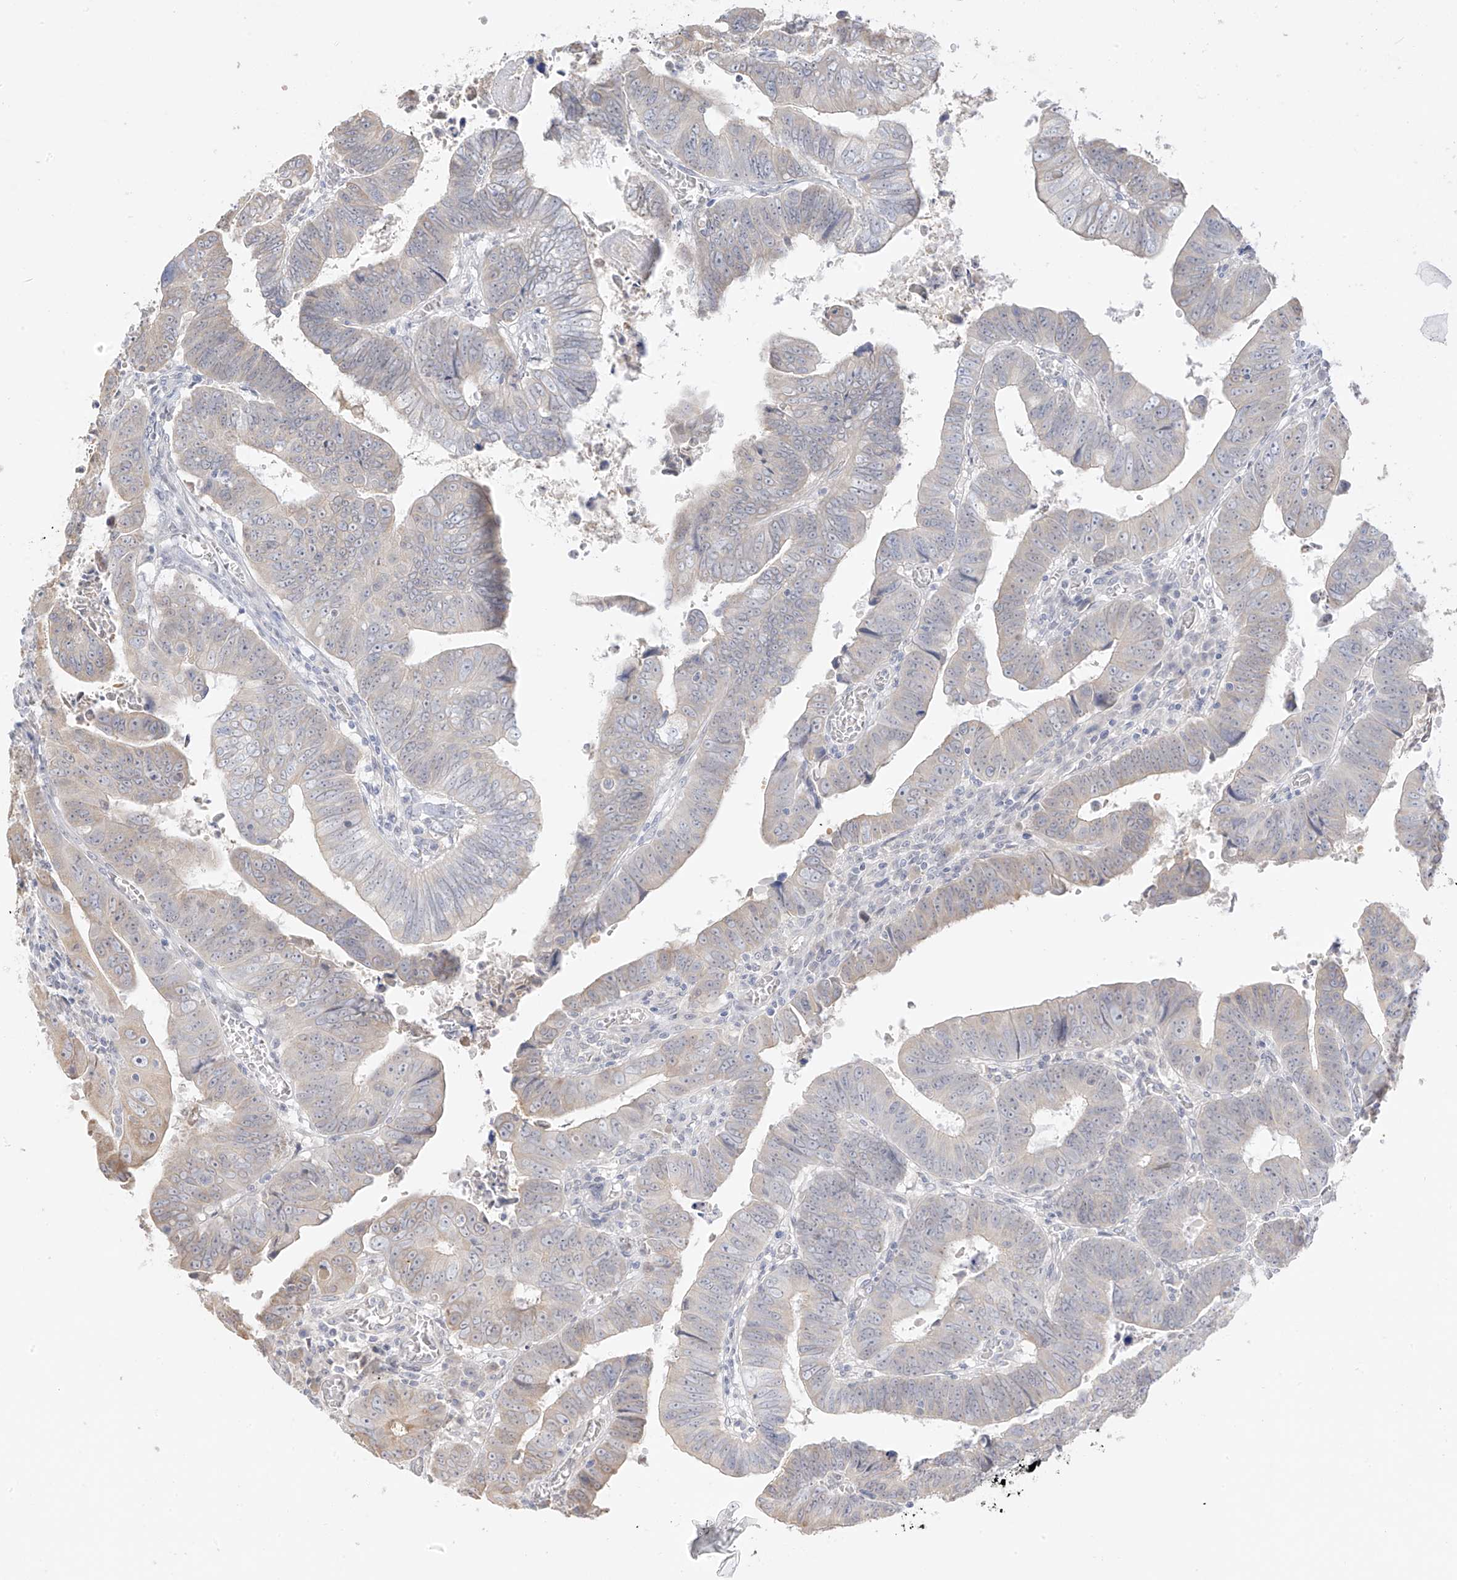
{"staining": {"intensity": "weak", "quantity": "<25%", "location": "cytoplasmic/membranous"}, "tissue": "colorectal cancer", "cell_type": "Tumor cells", "image_type": "cancer", "snomed": [{"axis": "morphology", "description": "Normal tissue, NOS"}, {"axis": "morphology", "description": "Adenocarcinoma, NOS"}, {"axis": "topography", "description": "Rectum"}], "caption": "Immunohistochemical staining of colorectal adenocarcinoma displays no significant staining in tumor cells.", "gene": "DCDC2", "patient": {"sex": "female", "age": 65}}